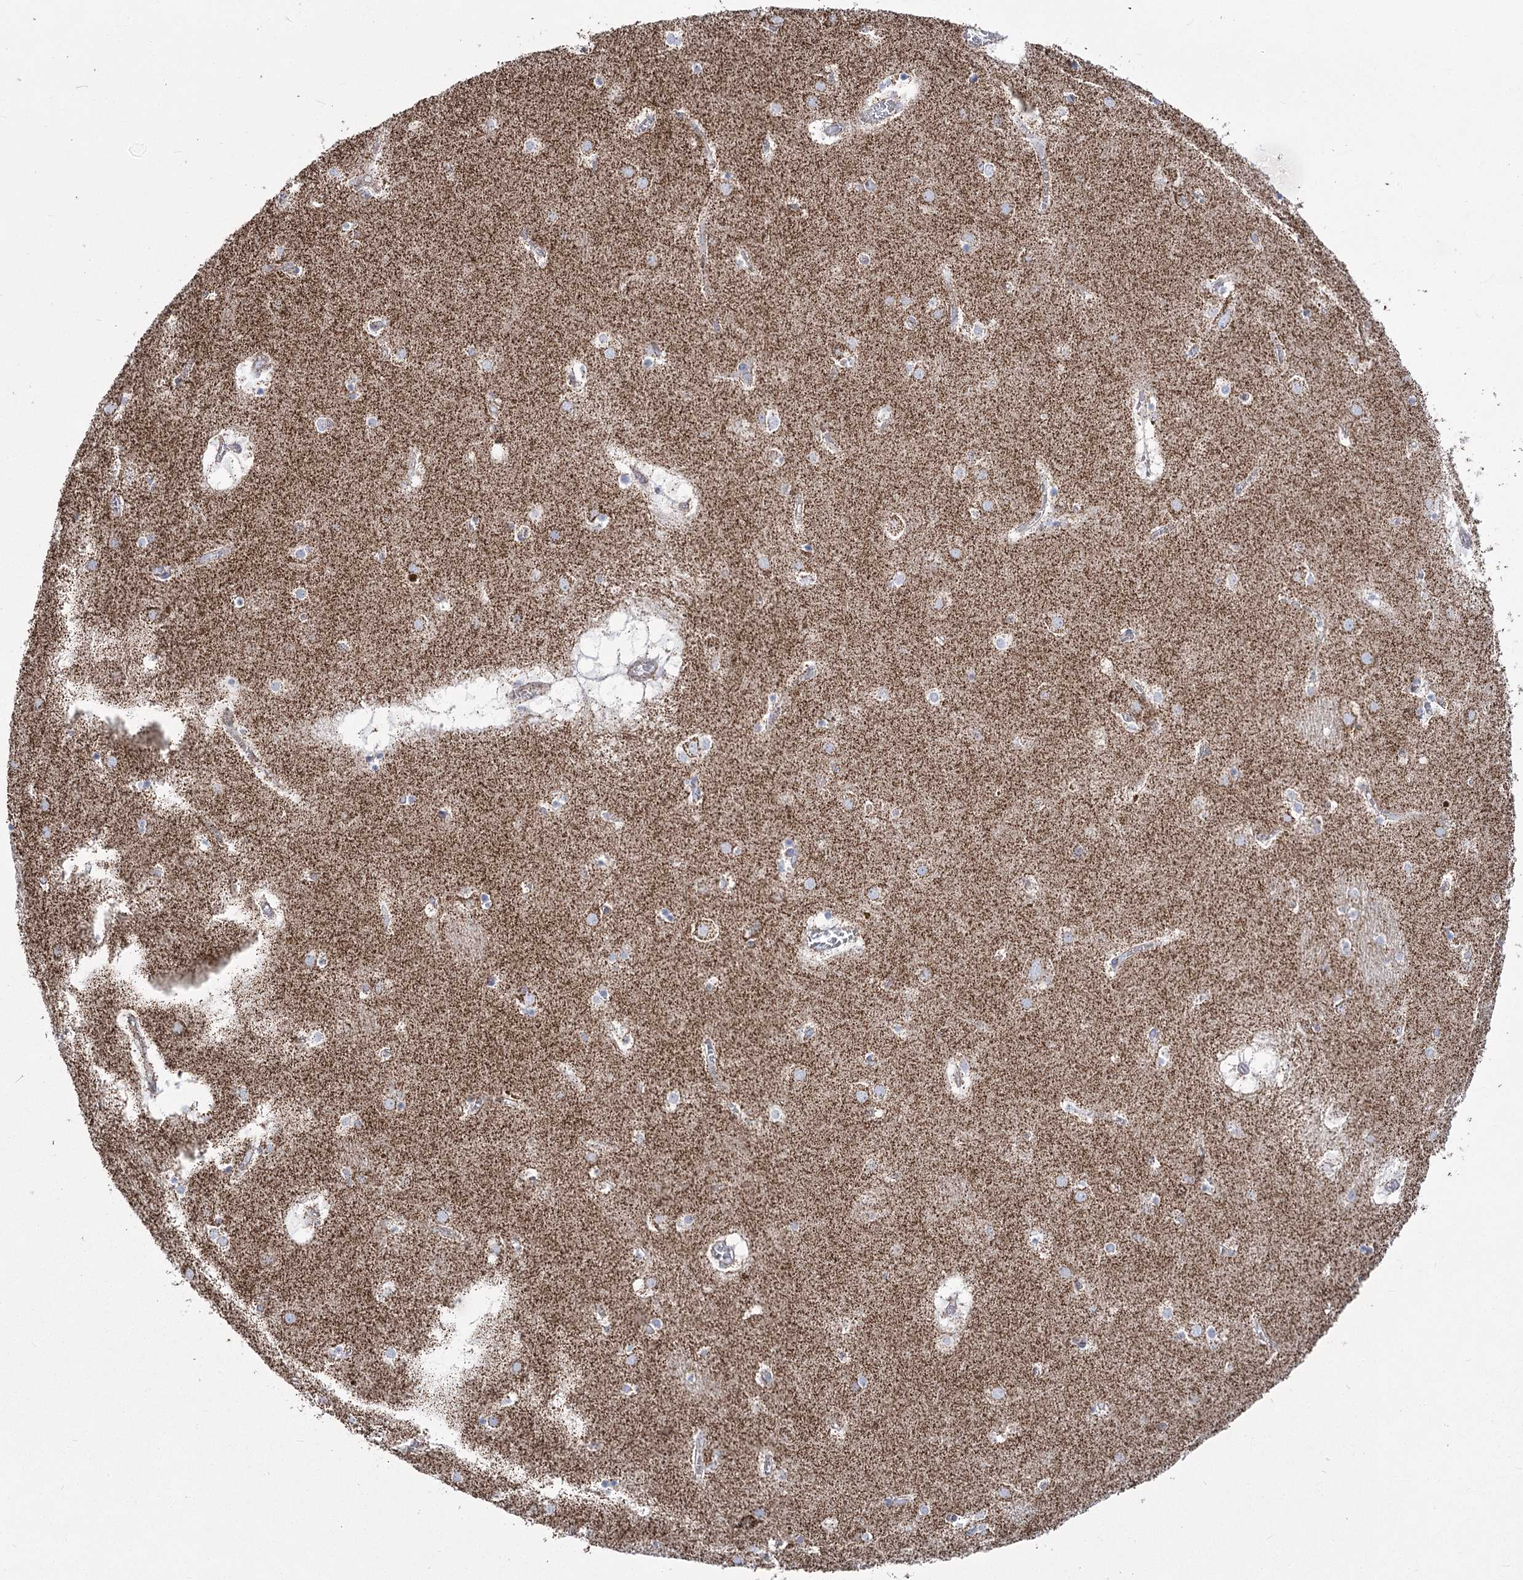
{"staining": {"intensity": "weak", "quantity": "<25%", "location": "cytoplasmic/membranous"}, "tissue": "caudate", "cell_type": "Glial cells", "image_type": "normal", "snomed": [{"axis": "morphology", "description": "Normal tissue, NOS"}, {"axis": "topography", "description": "Lateral ventricle wall"}], "caption": "Glial cells show no significant protein staining in unremarkable caudate. (Brightfield microscopy of DAB IHC at high magnification).", "gene": "PDHB", "patient": {"sex": "male", "age": 70}}